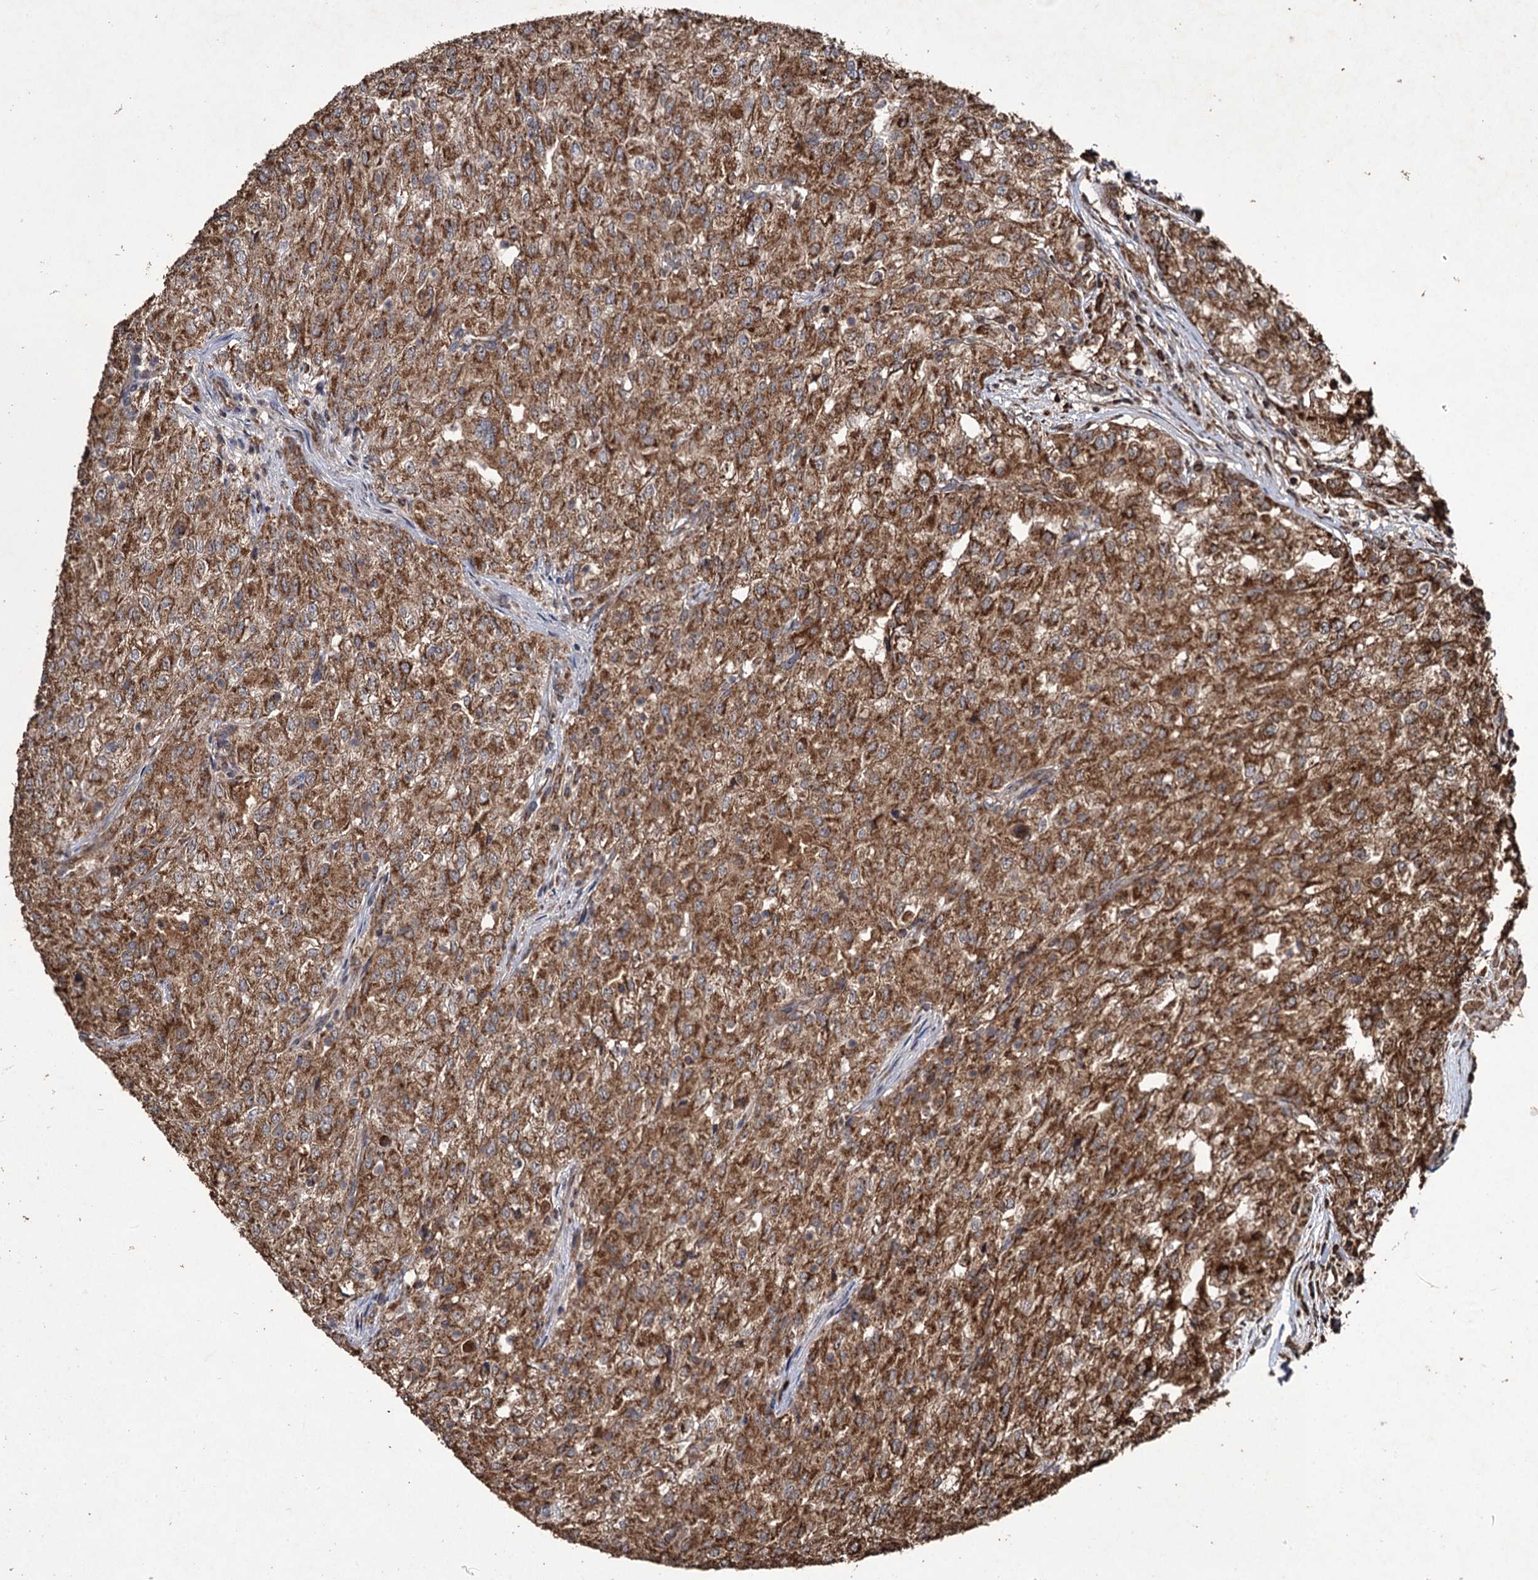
{"staining": {"intensity": "moderate", "quantity": ">75%", "location": "cytoplasmic/membranous"}, "tissue": "renal cancer", "cell_type": "Tumor cells", "image_type": "cancer", "snomed": [{"axis": "morphology", "description": "Adenocarcinoma, NOS"}, {"axis": "topography", "description": "Kidney"}], "caption": "Protein staining displays moderate cytoplasmic/membranous positivity in approximately >75% of tumor cells in renal cancer.", "gene": "IPO4", "patient": {"sex": "female", "age": 54}}